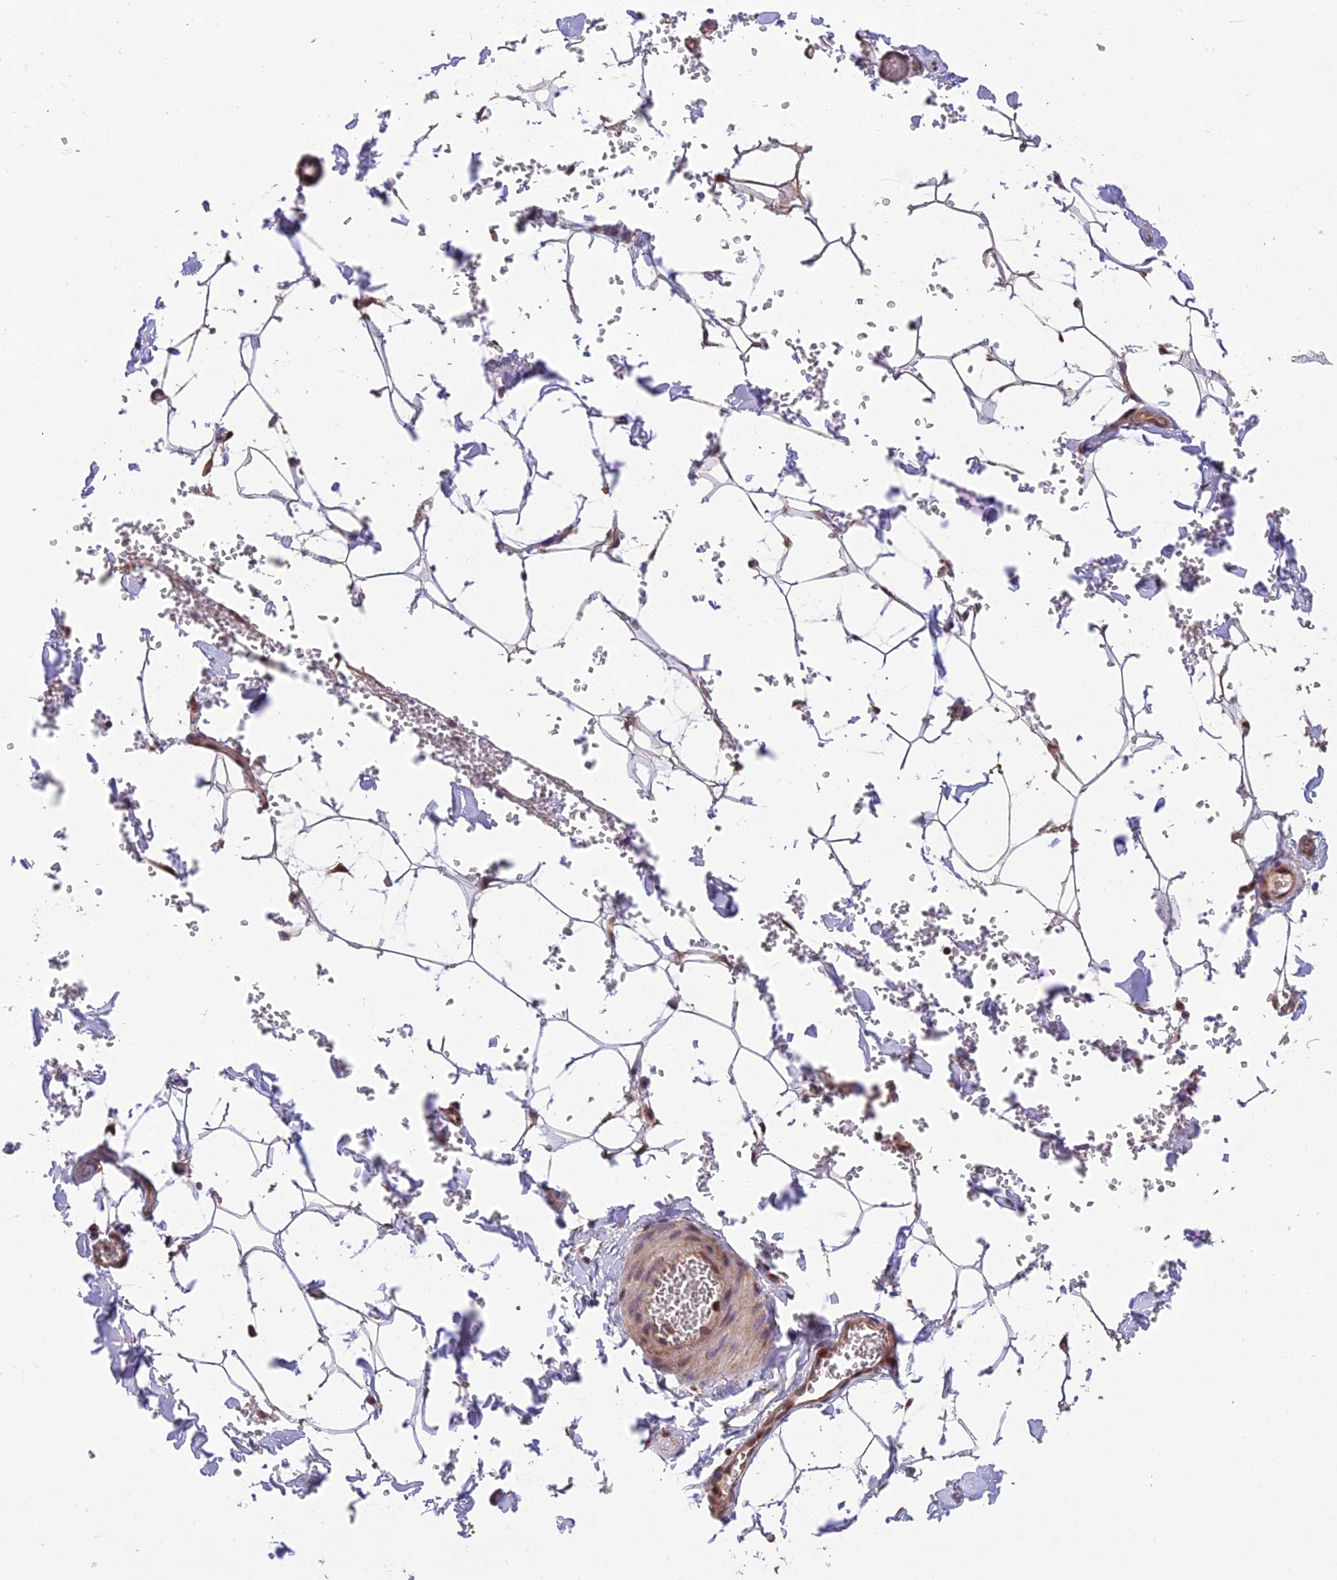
{"staining": {"intensity": "moderate", "quantity": ">75%", "location": "cytoplasmic/membranous"}, "tissue": "adipose tissue", "cell_type": "Adipocytes", "image_type": "normal", "snomed": [{"axis": "morphology", "description": "Normal tissue, NOS"}, {"axis": "topography", "description": "Gallbladder"}, {"axis": "topography", "description": "Peripheral nerve tissue"}], "caption": "The immunohistochemical stain labels moderate cytoplasmic/membranous staining in adipocytes of normal adipose tissue. The protein of interest is stained brown, and the nuclei are stained in blue (DAB IHC with brightfield microscopy, high magnification).", "gene": "CYP2R1", "patient": {"sex": "male", "age": 38}}